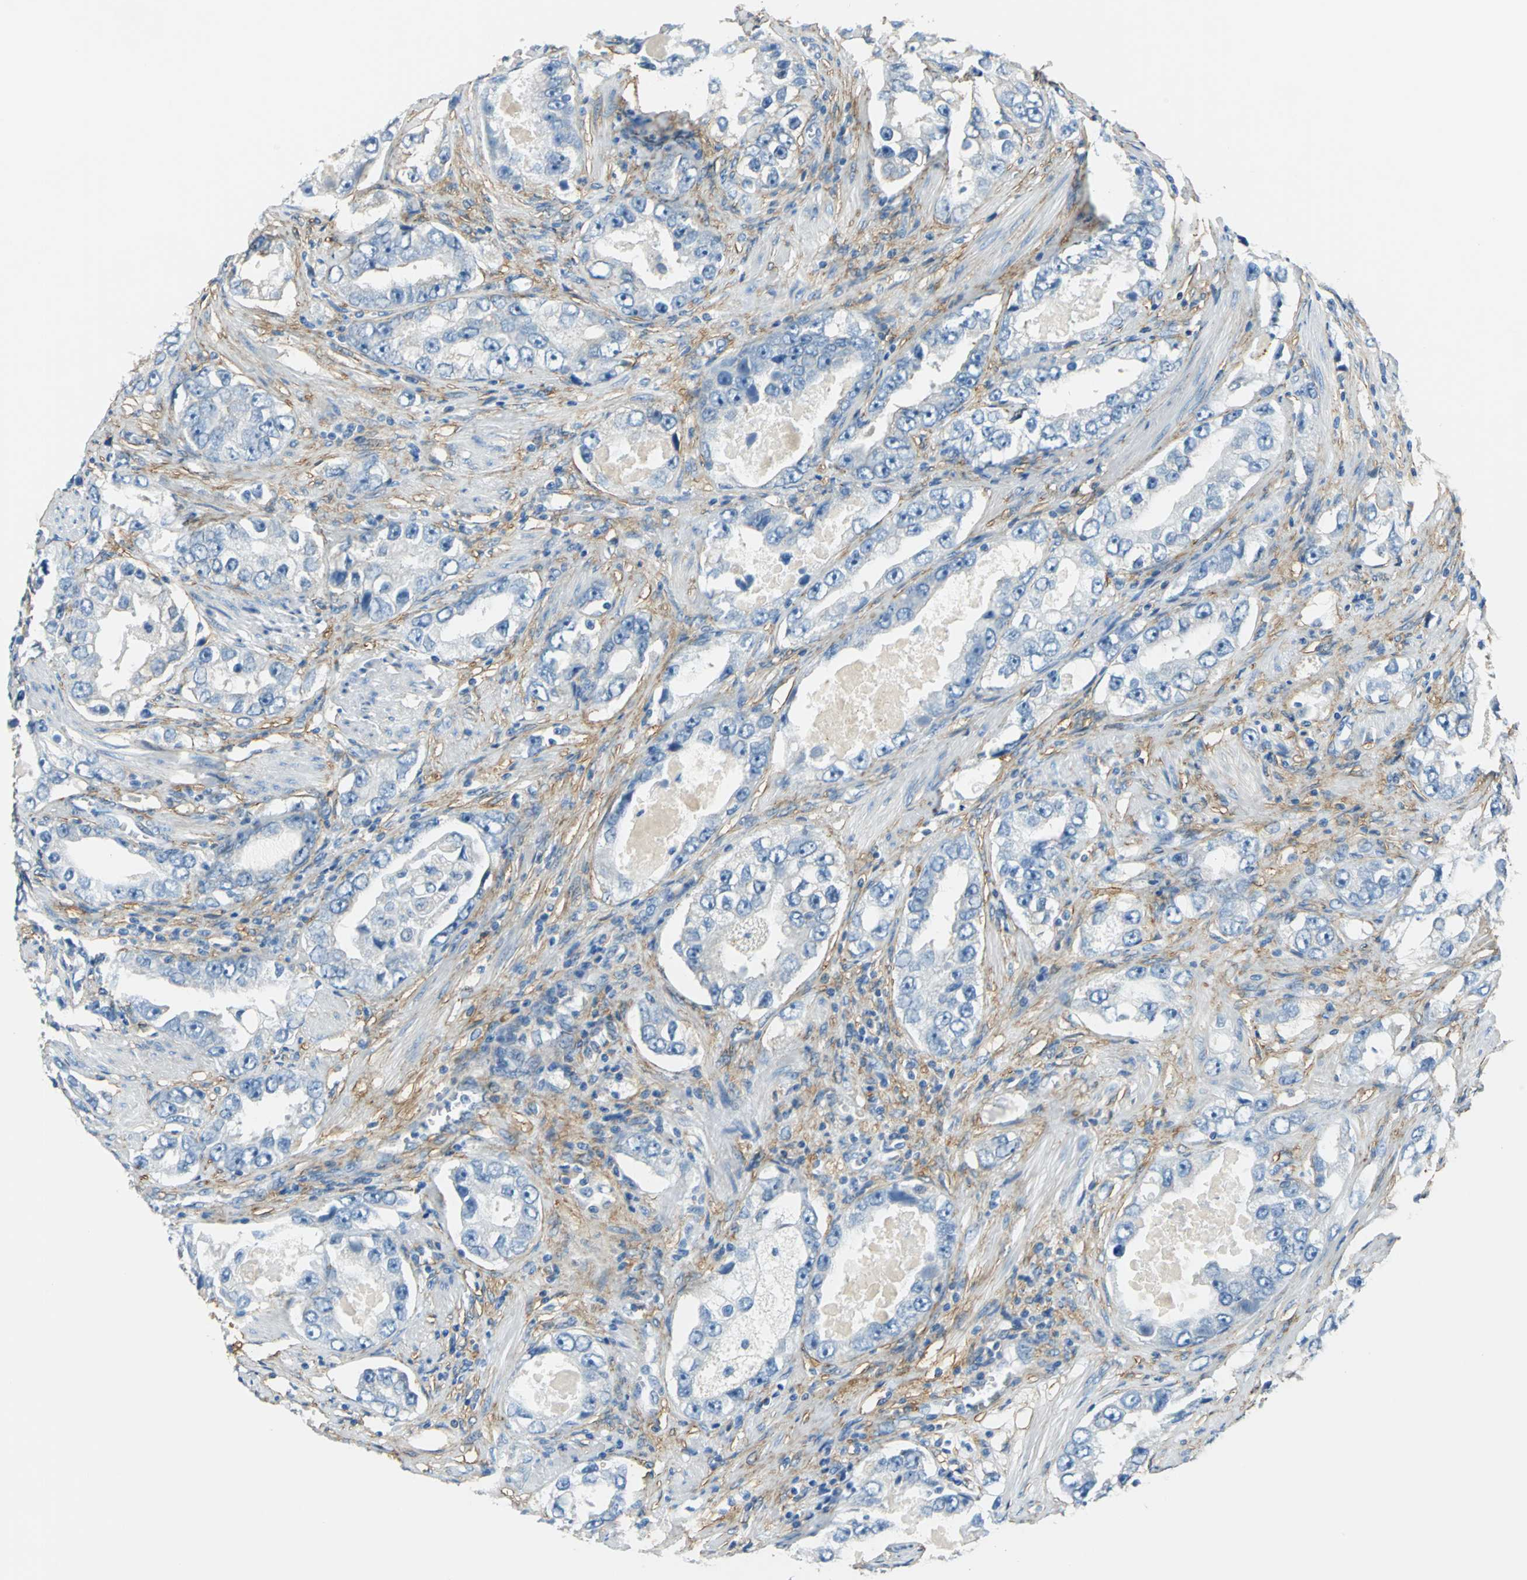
{"staining": {"intensity": "negative", "quantity": "none", "location": "none"}, "tissue": "prostate cancer", "cell_type": "Tumor cells", "image_type": "cancer", "snomed": [{"axis": "morphology", "description": "Adenocarcinoma, High grade"}, {"axis": "topography", "description": "Prostate"}], "caption": "The immunohistochemistry image has no significant expression in tumor cells of prostate cancer (adenocarcinoma (high-grade)) tissue. The staining is performed using DAB brown chromogen with nuclei counter-stained in using hematoxylin.", "gene": "AKAP12", "patient": {"sex": "male", "age": 63}}